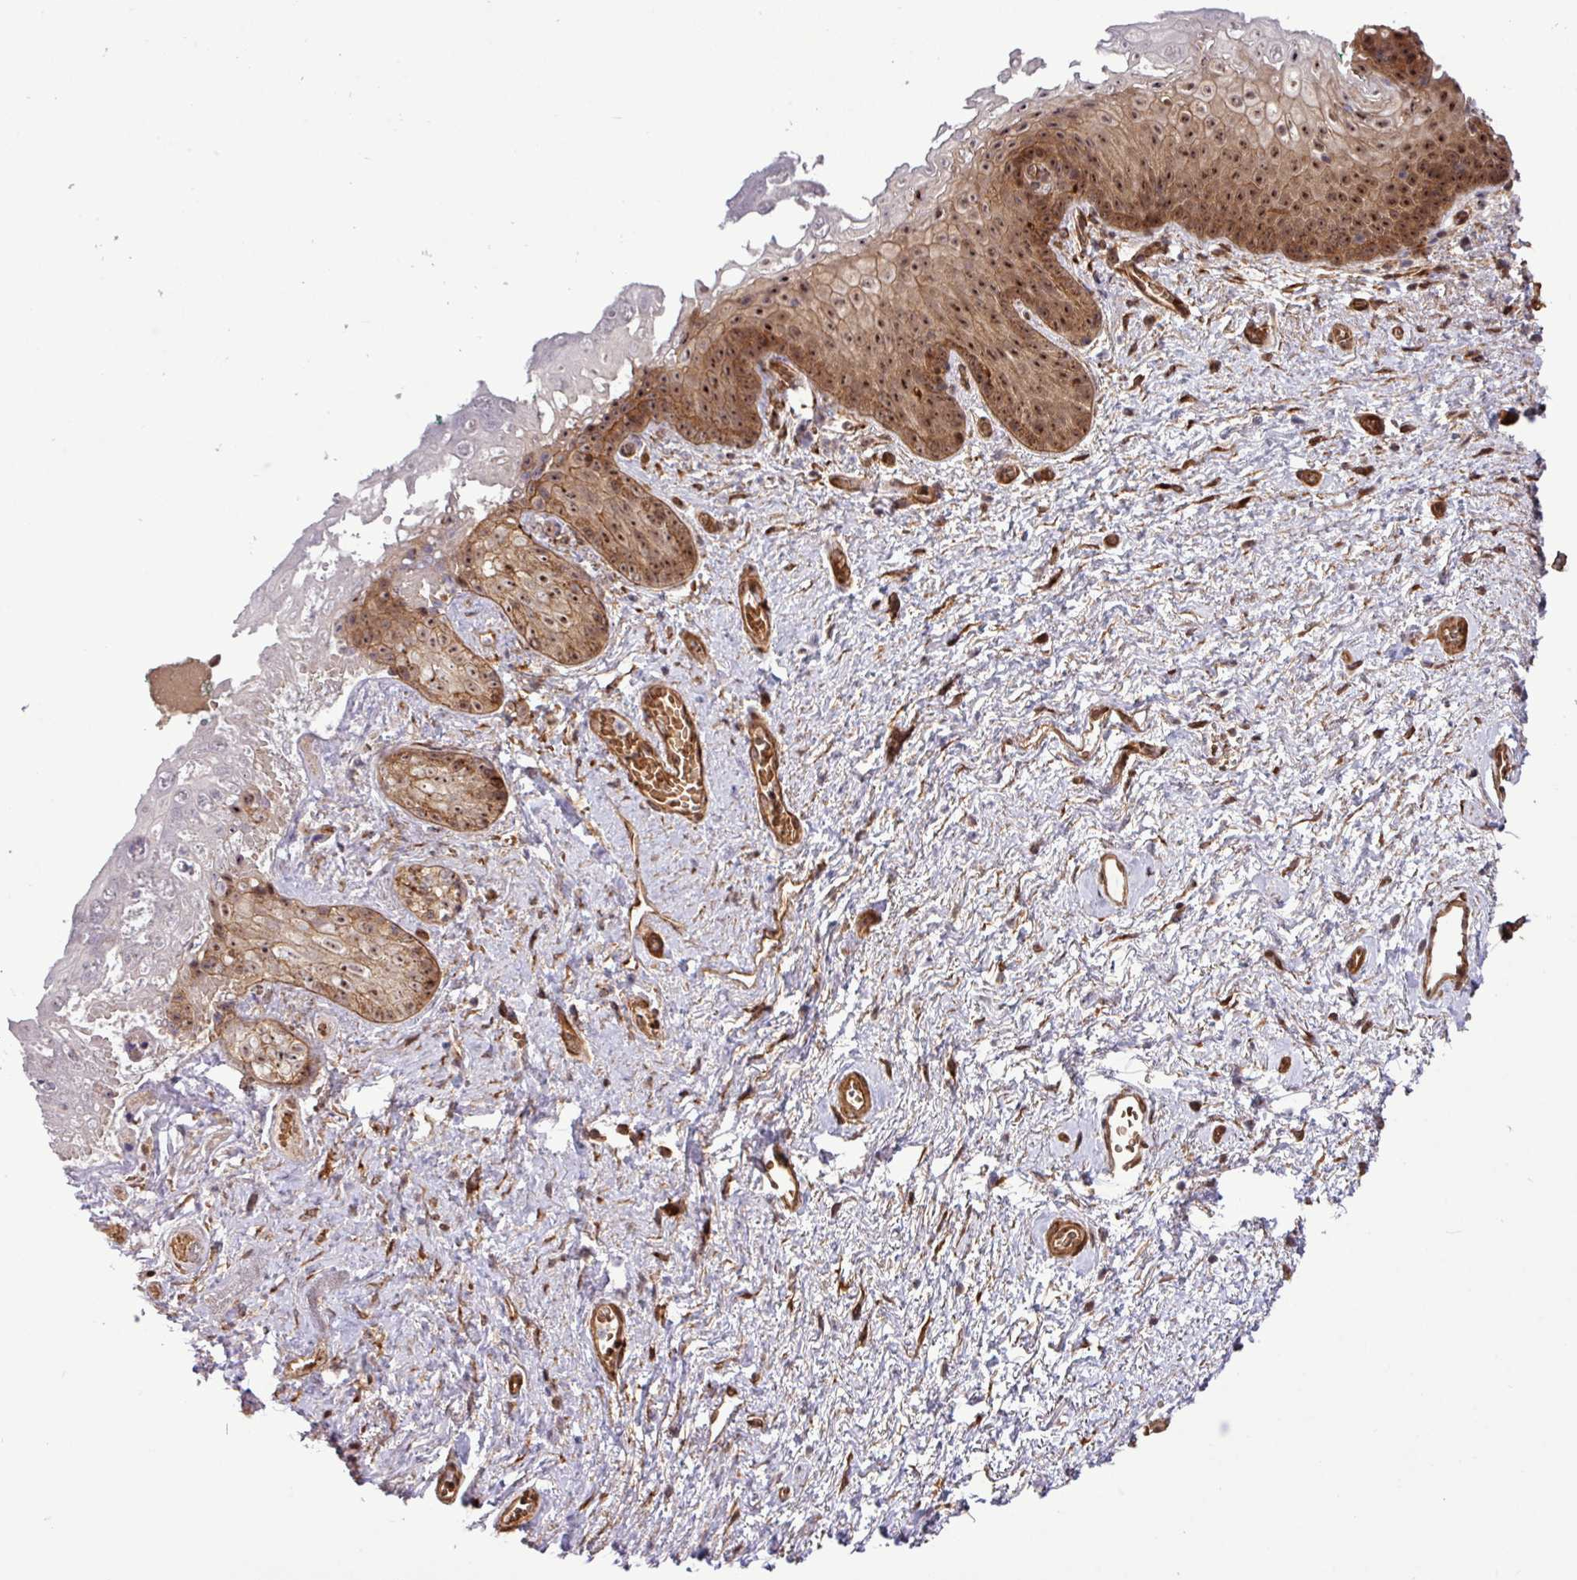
{"staining": {"intensity": "strong", "quantity": "25%-75%", "location": "nuclear"}, "tissue": "vagina", "cell_type": "Squamous epithelial cells", "image_type": "normal", "snomed": [{"axis": "morphology", "description": "Normal tissue, NOS"}, {"axis": "topography", "description": "Vulva"}, {"axis": "topography", "description": "Vagina"}, {"axis": "topography", "description": "Peripheral nerve tissue"}], "caption": "Immunohistochemical staining of benign vagina demonstrates 25%-75% levels of strong nuclear protein staining in approximately 25%-75% of squamous epithelial cells. The protein is shown in brown color, while the nuclei are stained blue.", "gene": "C7orf50", "patient": {"sex": "female", "age": 66}}